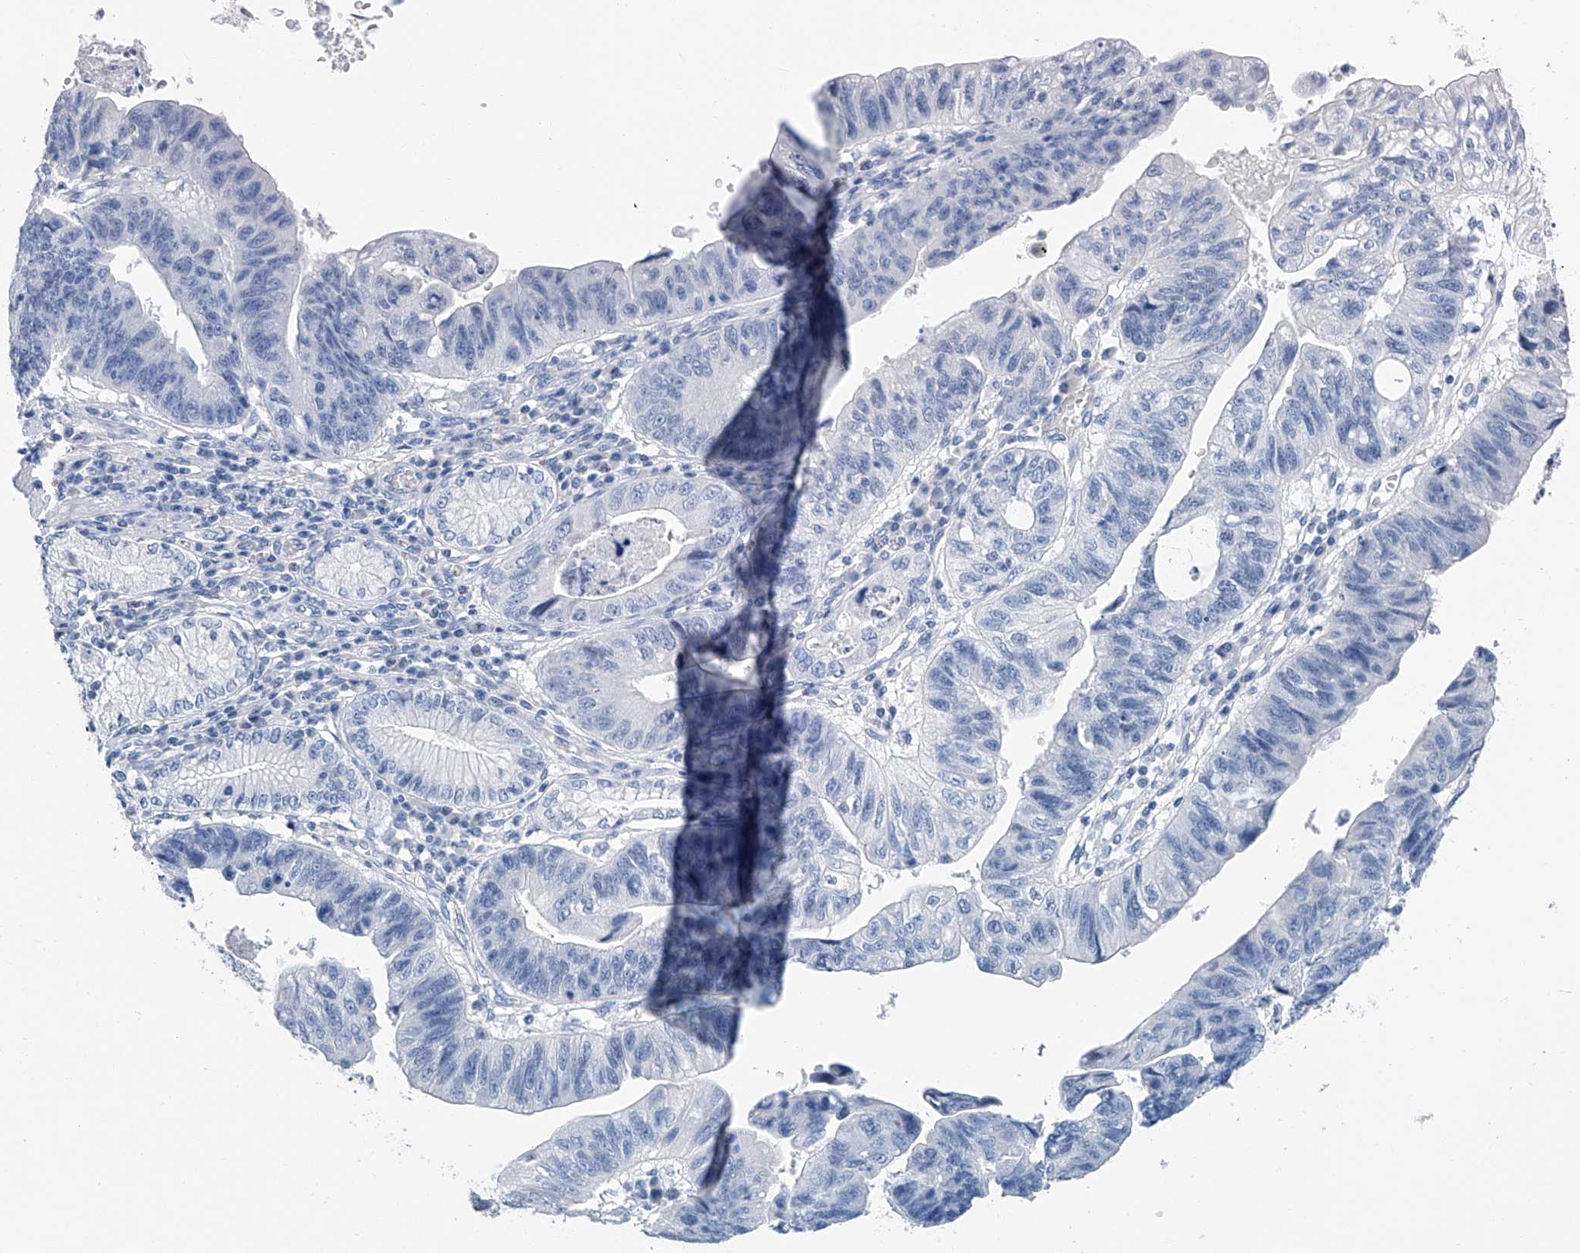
{"staining": {"intensity": "negative", "quantity": "none", "location": "none"}, "tissue": "stomach cancer", "cell_type": "Tumor cells", "image_type": "cancer", "snomed": [{"axis": "morphology", "description": "Adenocarcinoma, NOS"}, {"axis": "topography", "description": "Stomach"}], "caption": "High magnification brightfield microscopy of stomach adenocarcinoma stained with DAB (3,3'-diaminobenzidine) (brown) and counterstained with hematoxylin (blue): tumor cells show no significant staining.", "gene": "CYP2A7", "patient": {"sex": "male", "age": 59}}